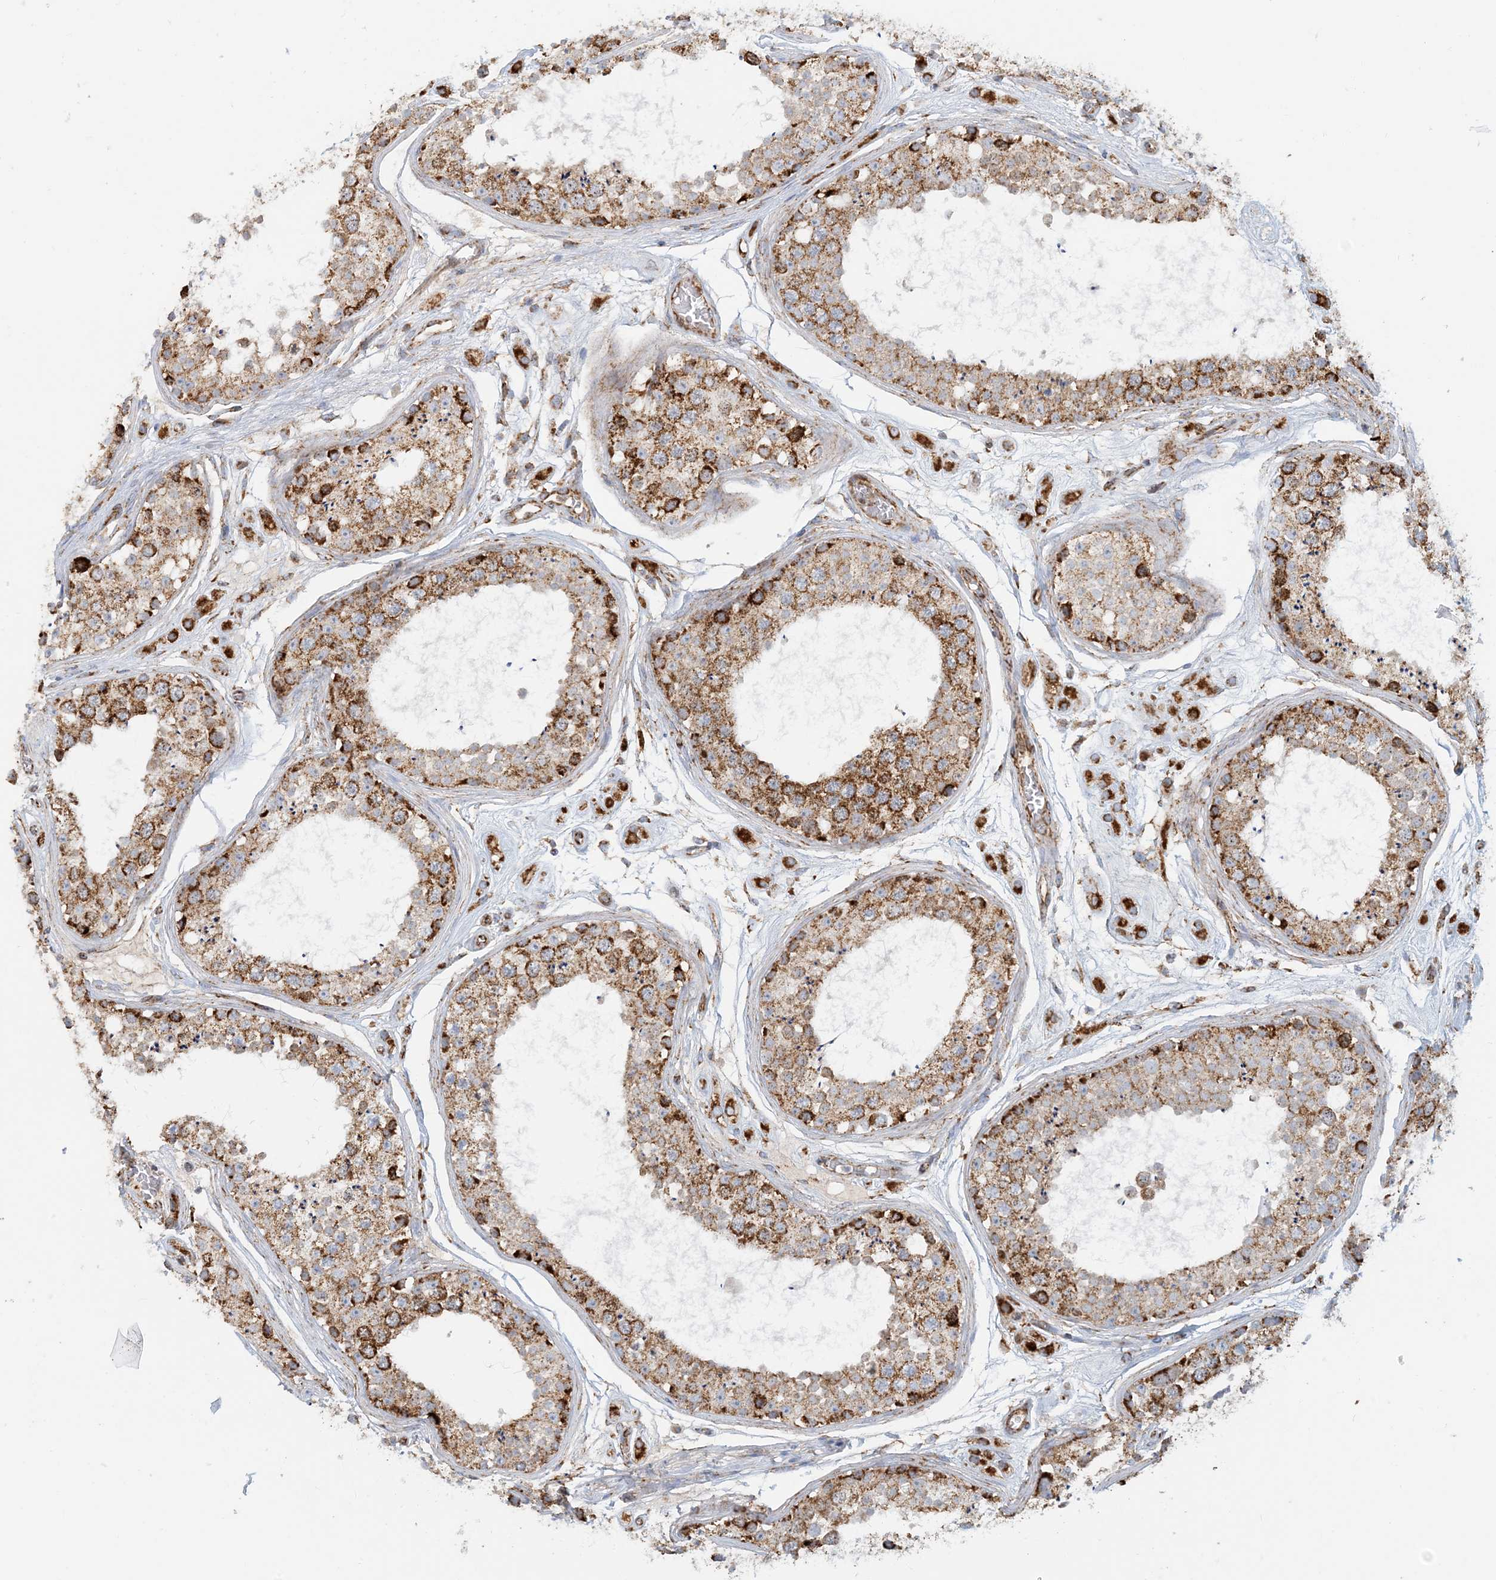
{"staining": {"intensity": "moderate", "quantity": ">75%", "location": "cytoplasmic/membranous"}, "tissue": "testis", "cell_type": "Cells in seminiferous ducts", "image_type": "normal", "snomed": [{"axis": "morphology", "description": "Normal tissue, NOS"}, {"axis": "topography", "description": "Testis"}], "caption": "This photomicrograph displays IHC staining of normal human testis, with medium moderate cytoplasmic/membranous positivity in approximately >75% of cells in seminiferous ducts.", "gene": "COA3", "patient": {"sex": "male", "age": 25}}